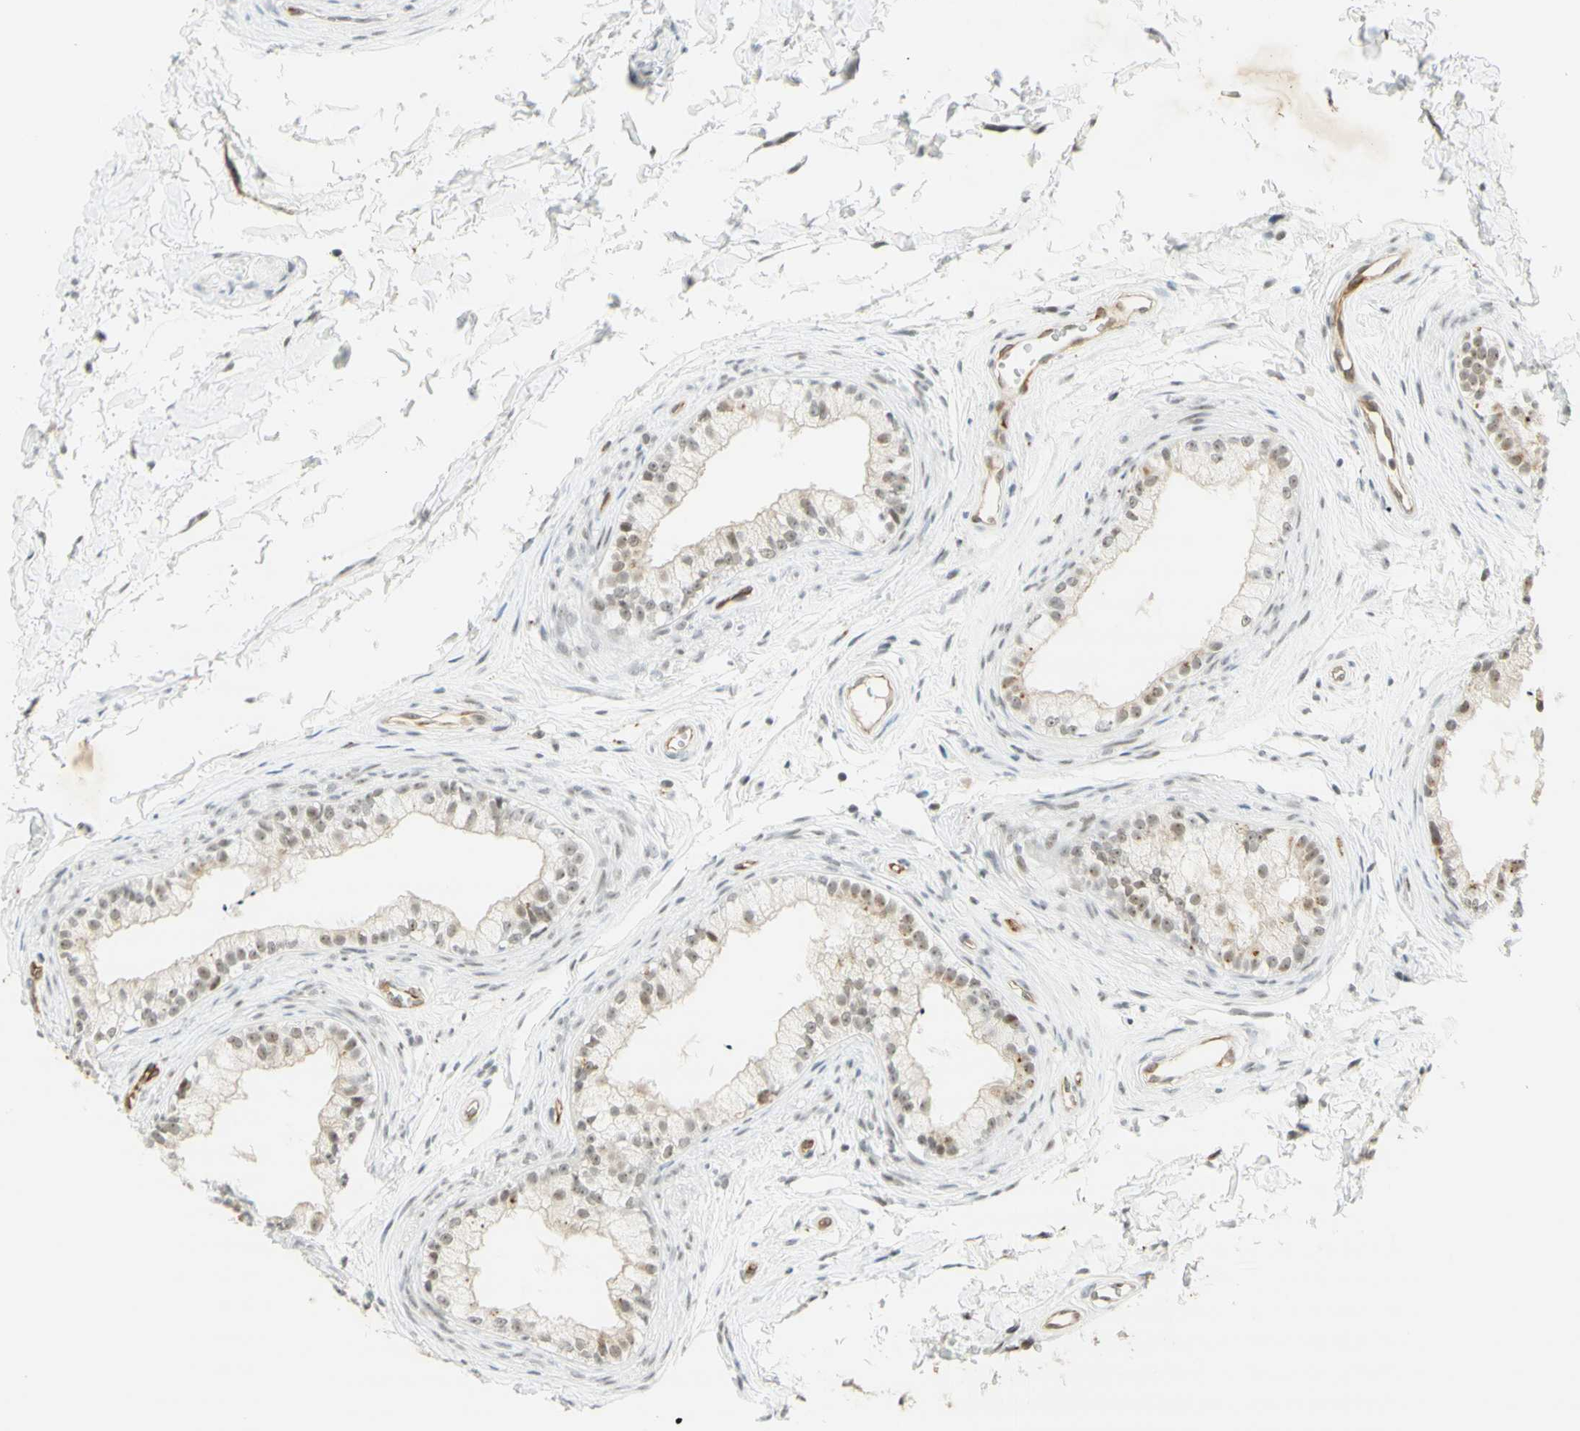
{"staining": {"intensity": "moderate", "quantity": ">75%", "location": "nuclear"}, "tissue": "epididymis", "cell_type": "Glandular cells", "image_type": "normal", "snomed": [{"axis": "morphology", "description": "Normal tissue, NOS"}, {"axis": "topography", "description": "Epididymis"}], "caption": "Moderate nuclear protein positivity is seen in approximately >75% of glandular cells in epididymis. (Brightfield microscopy of DAB IHC at high magnification).", "gene": "IRF1", "patient": {"sex": "male", "age": 56}}